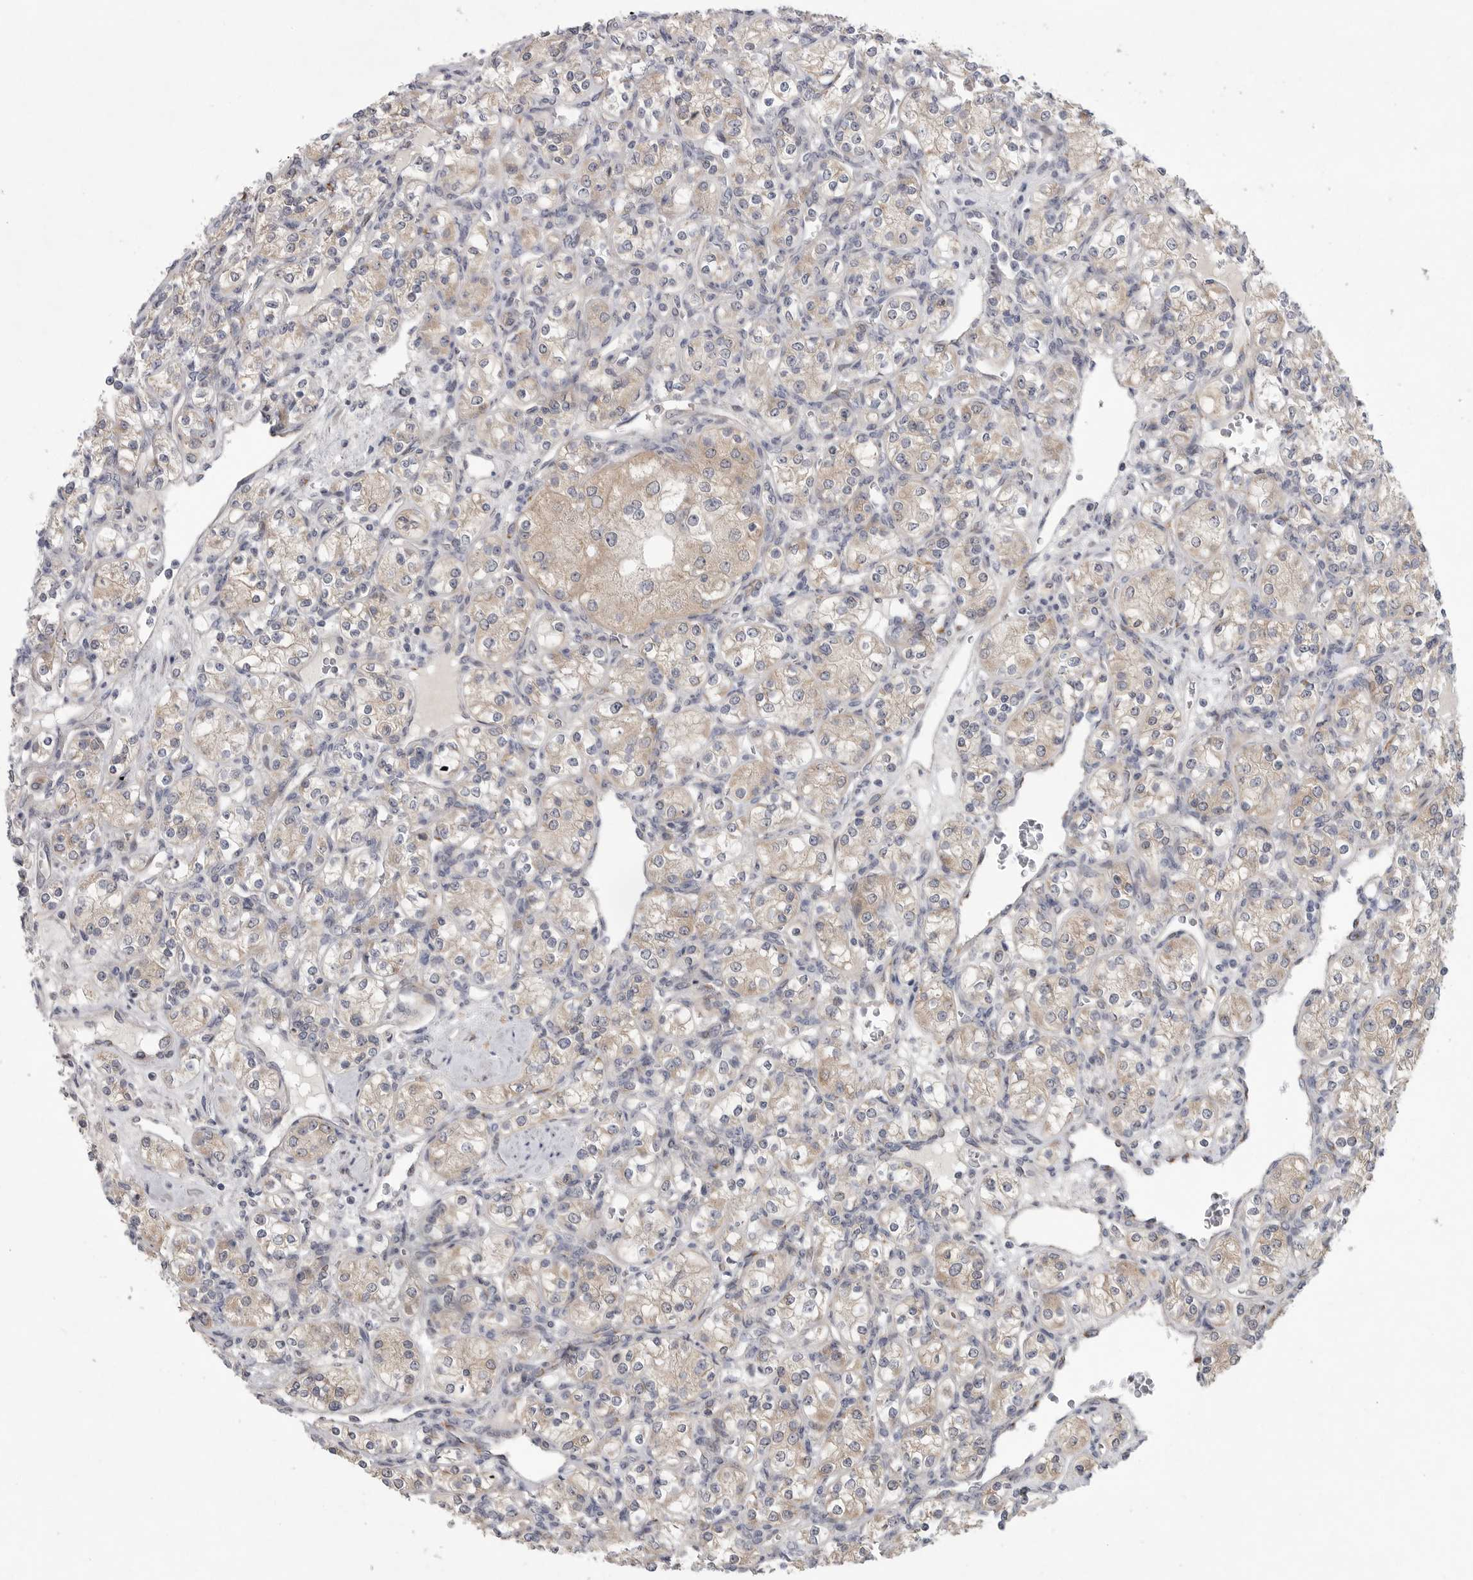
{"staining": {"intensity": "weak", "quantity": "<25%", "location": "cytoplasmic/membranous"}, "tissue": "renal cancer", "cell_type": "Tumor cells", "image_type": "cancer", "snomed": [{"axis": "morphology", "description": "Adenocarcinoma, NOS"}, {"axis": "topography", "description": "Kidney"}], "caption": "Tumor cells are negative for protein expression in human renal adenocarcinoma.", "gene": "FBXO43", "patient": {"sex": "male", "age": 77}}